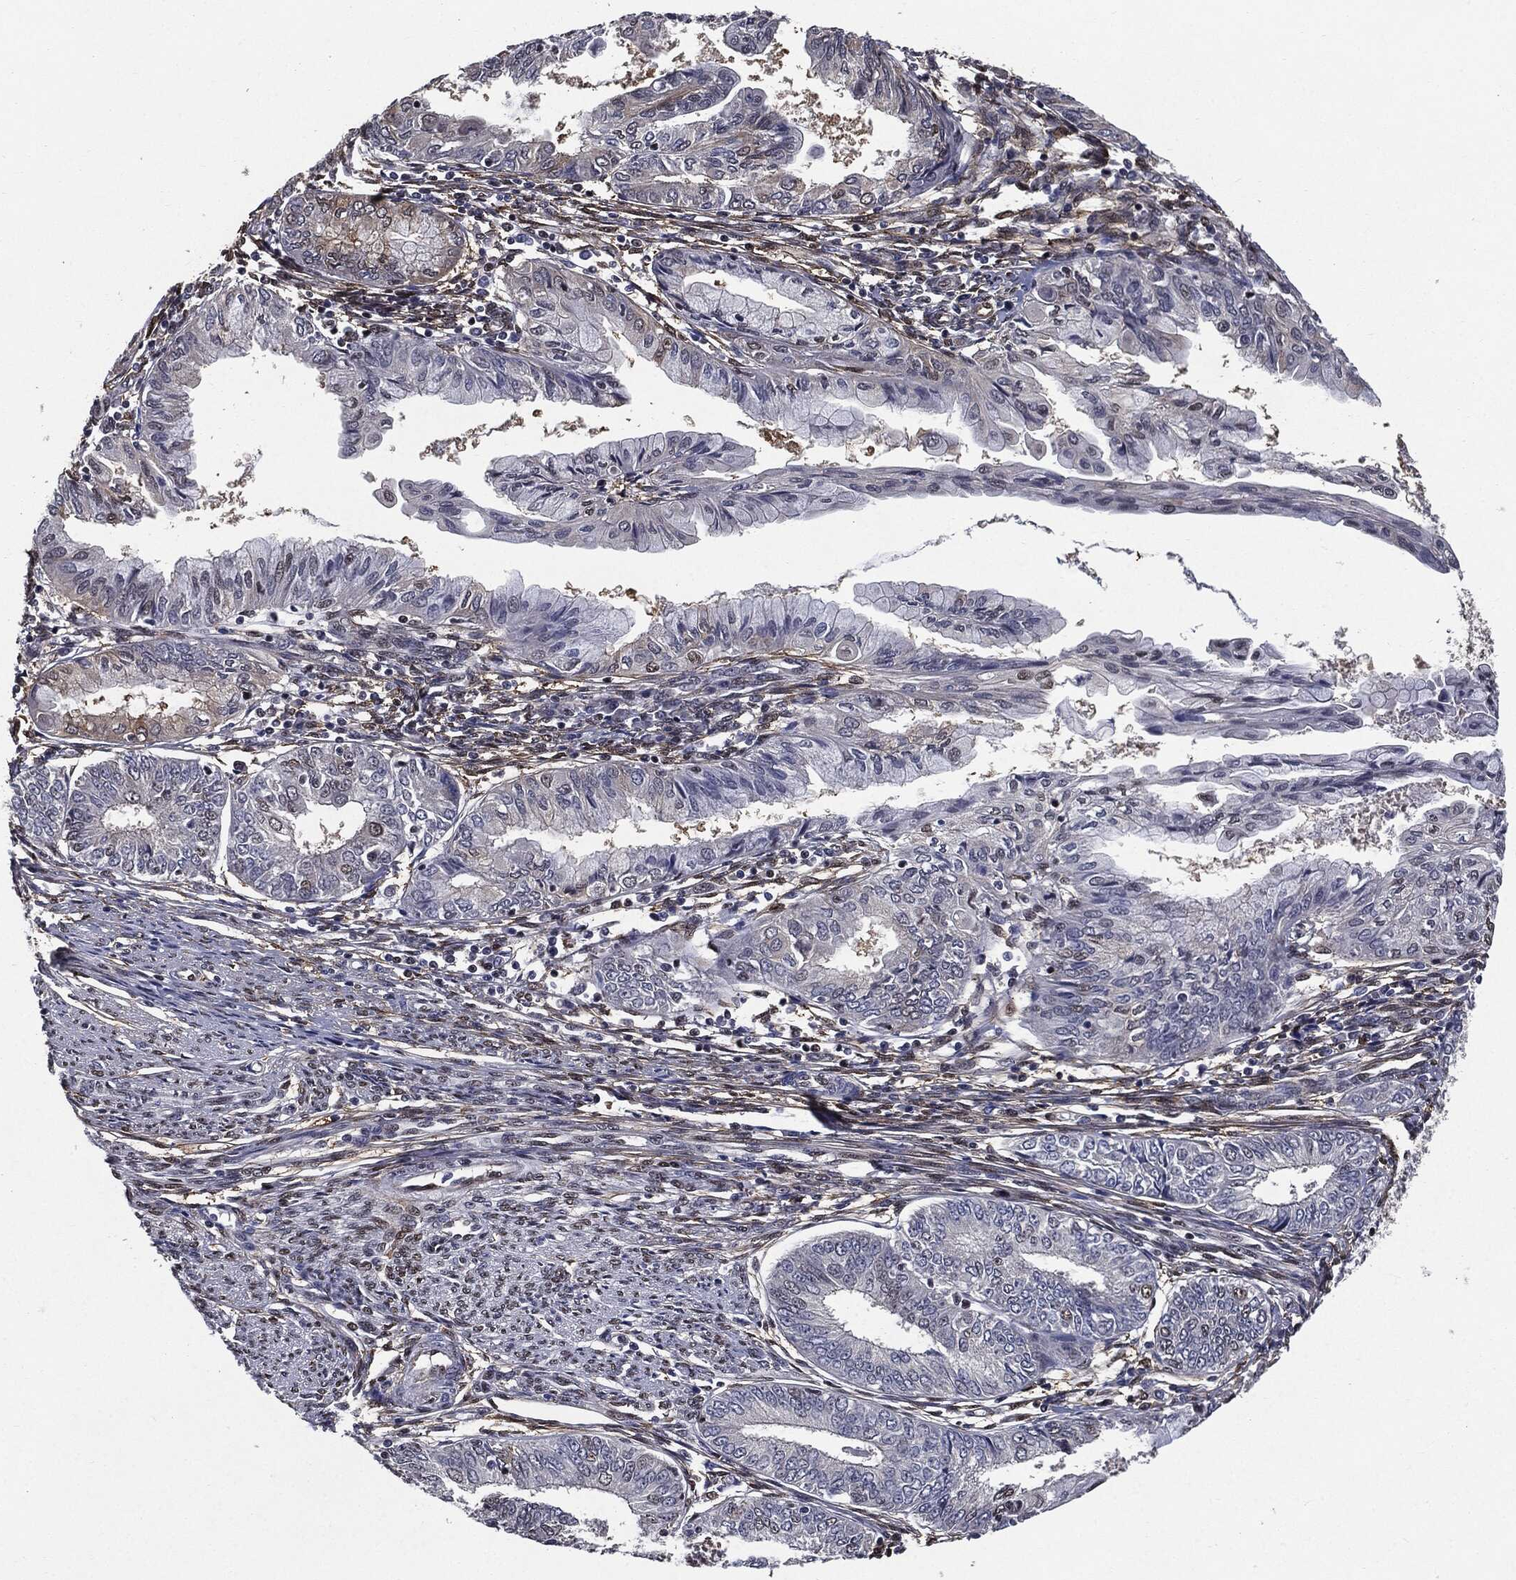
{"staining": {"intensity": "negative", "quantity": "none", "location": "none"}, "tissue": "endometrial cancer", "cell_type": "Tumor cells", "image_type": "cancer", "snomed": [{"axis": "morphology", "description": "Adenocarcinoma, NOS"}, {"axis": "topography", "description": "Endometrium"}], "caption": "Immunohistochemistry (IHC) micrograph of human endometrial cancer stained for a protein (brown), which displays no positivity in tumor cells. Brightfield microscopy of immunohistochemistry (IHC) stained with DAB (brown) and hematoxylin (blue), captured at high magnification.", "gene": "JUN", "patient": {"sex": "female", "age": 68}}